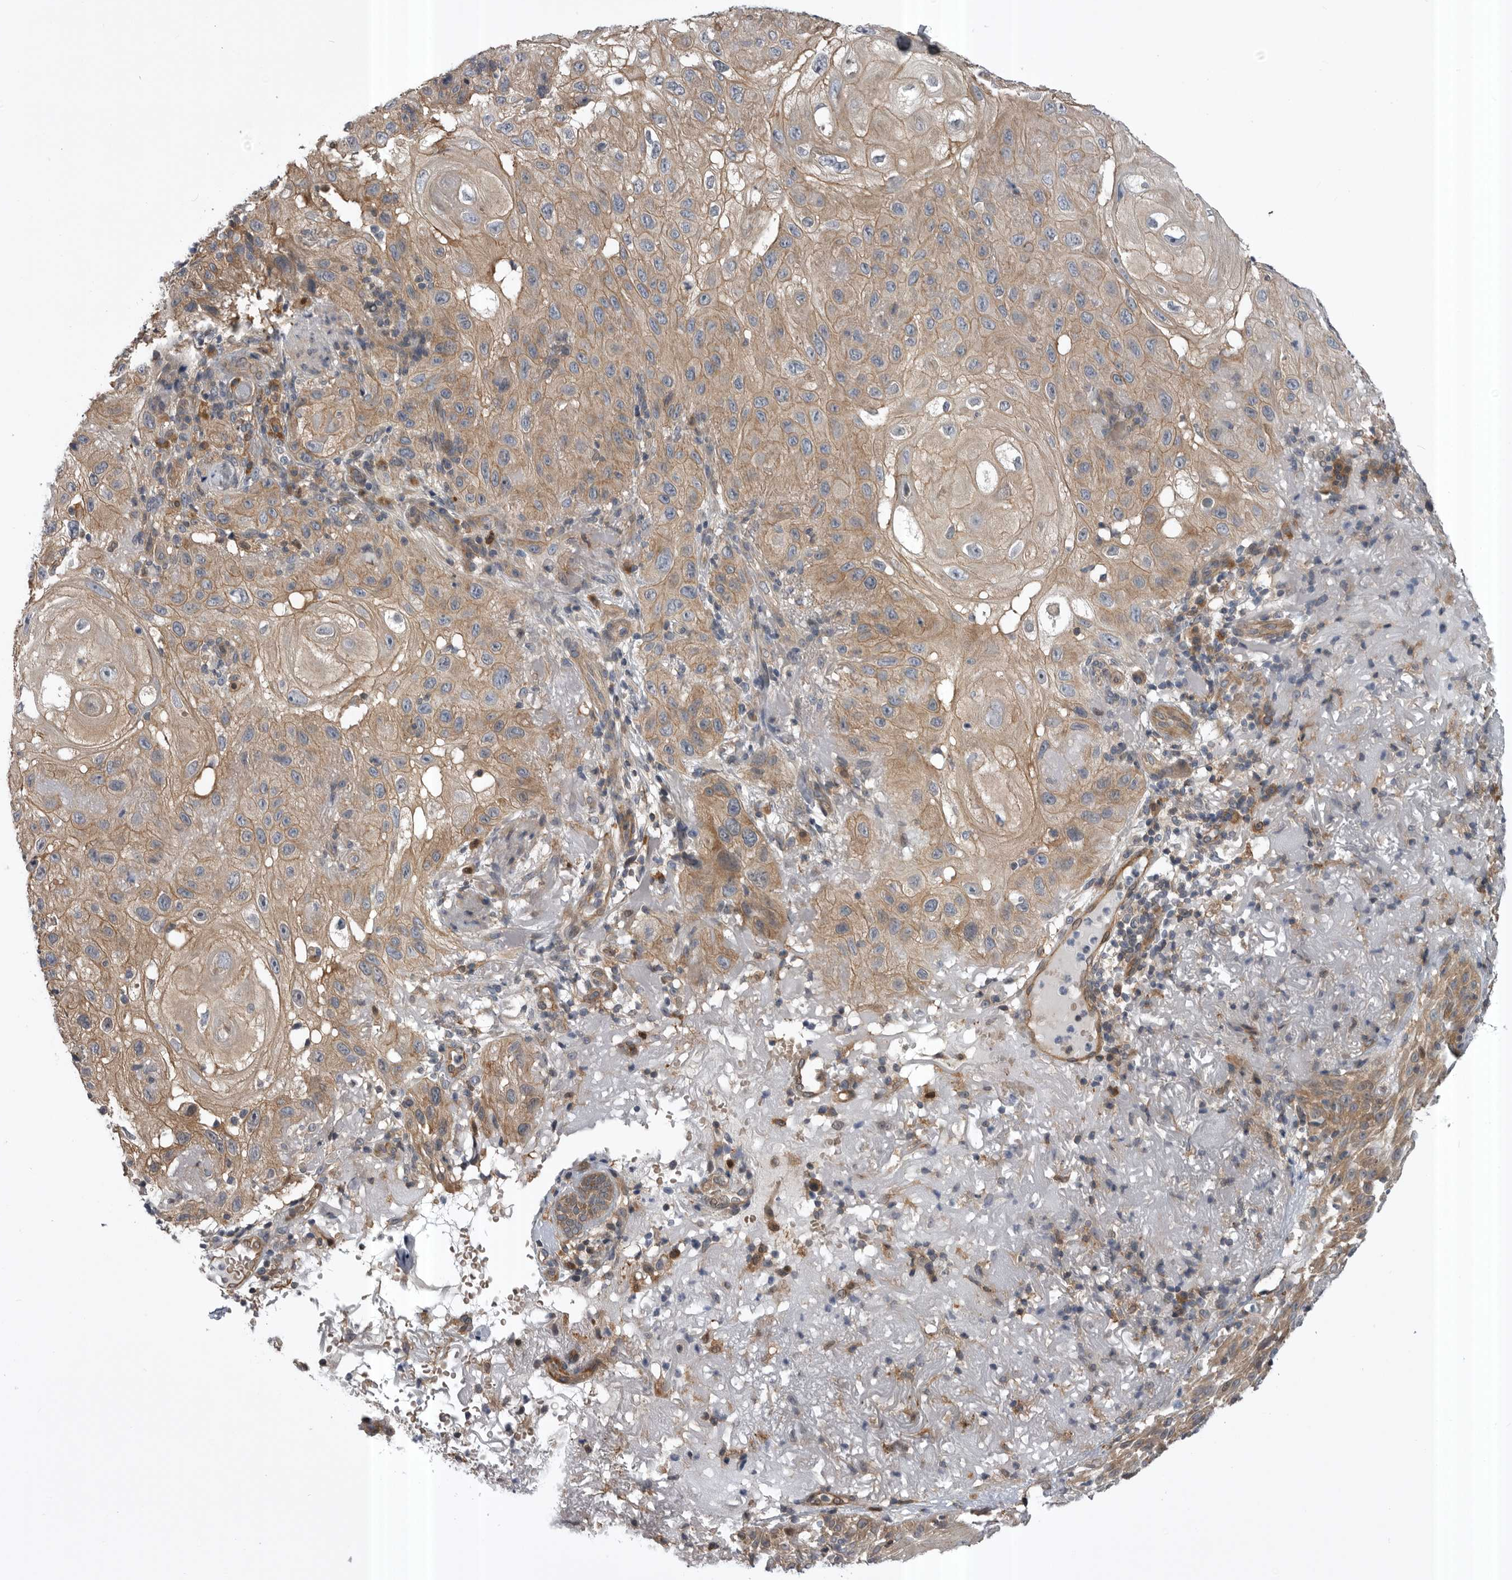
{"staining": {"intensity": "weak", "quantity": ">75%", "location": "cytoplasmic/membranous"}, "tissue": "skin cancer", "cell_type": "Tumor cells", "image_type": "cancer", "snomed": [{"axis": "morphology", "description": "Normal tissue, NOS"}, {"axis": "morphology", "description": "Squamous cell carcinoma, NOS"}, {"axis": "topography", "description": "Skin"}], "caption": "Immunohistochemistry (IHC) photomicrograph of neoplastic tissue: human squamous cell carcinoma (skin) stained using immunohistochemistry demonstrates low levels of weak protein expression localized specifically in the cytoplasmic/membranous of tumor cells, appearing as a cytoplasmic/membranous brown color.", "gene": "RAB3GAP2", "patient": {"sex": "female", "age": 96}}